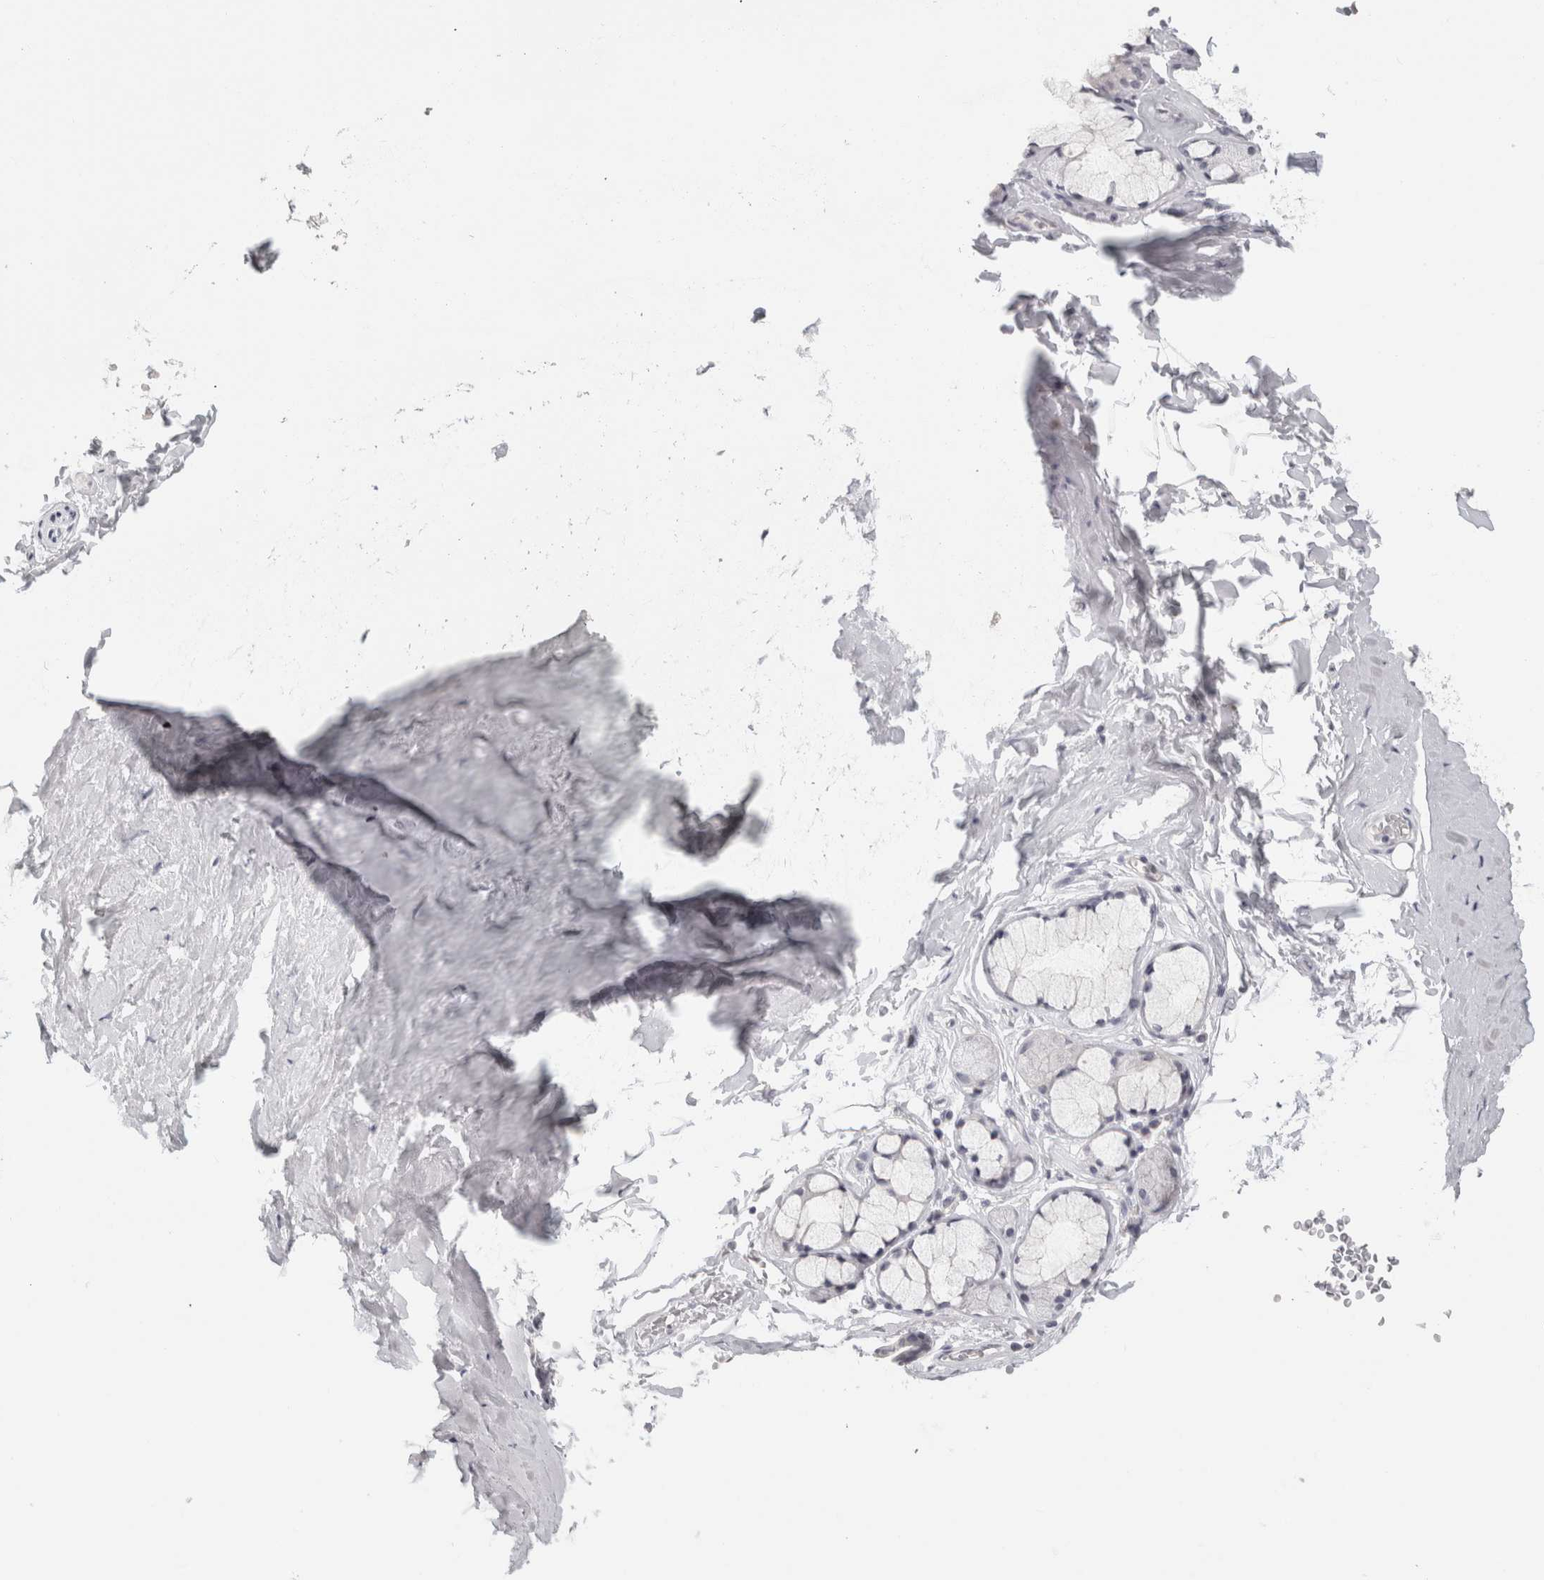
{"staining": {"intensity": "negative", "quantity": "none", "location": "none"}, "tissue": "adipose tissue", "cell_type": "Adipocytes", "image_type": "normal", "snomed": [{"axis": "morphology", "description": "Normal tissue, NOS"}, {"axis": "topography", "description": "Cartilage tissue"}, {"axis": "topography", "description": "Bronchus"}], "caption": "An immunohistochemistry histopathology image of benign adipose tissue is shown. There is no staining in adipocytes of adipose tissue.", "gene": "FBLIM1", "patient": {"sex": "female", "age": 73}}